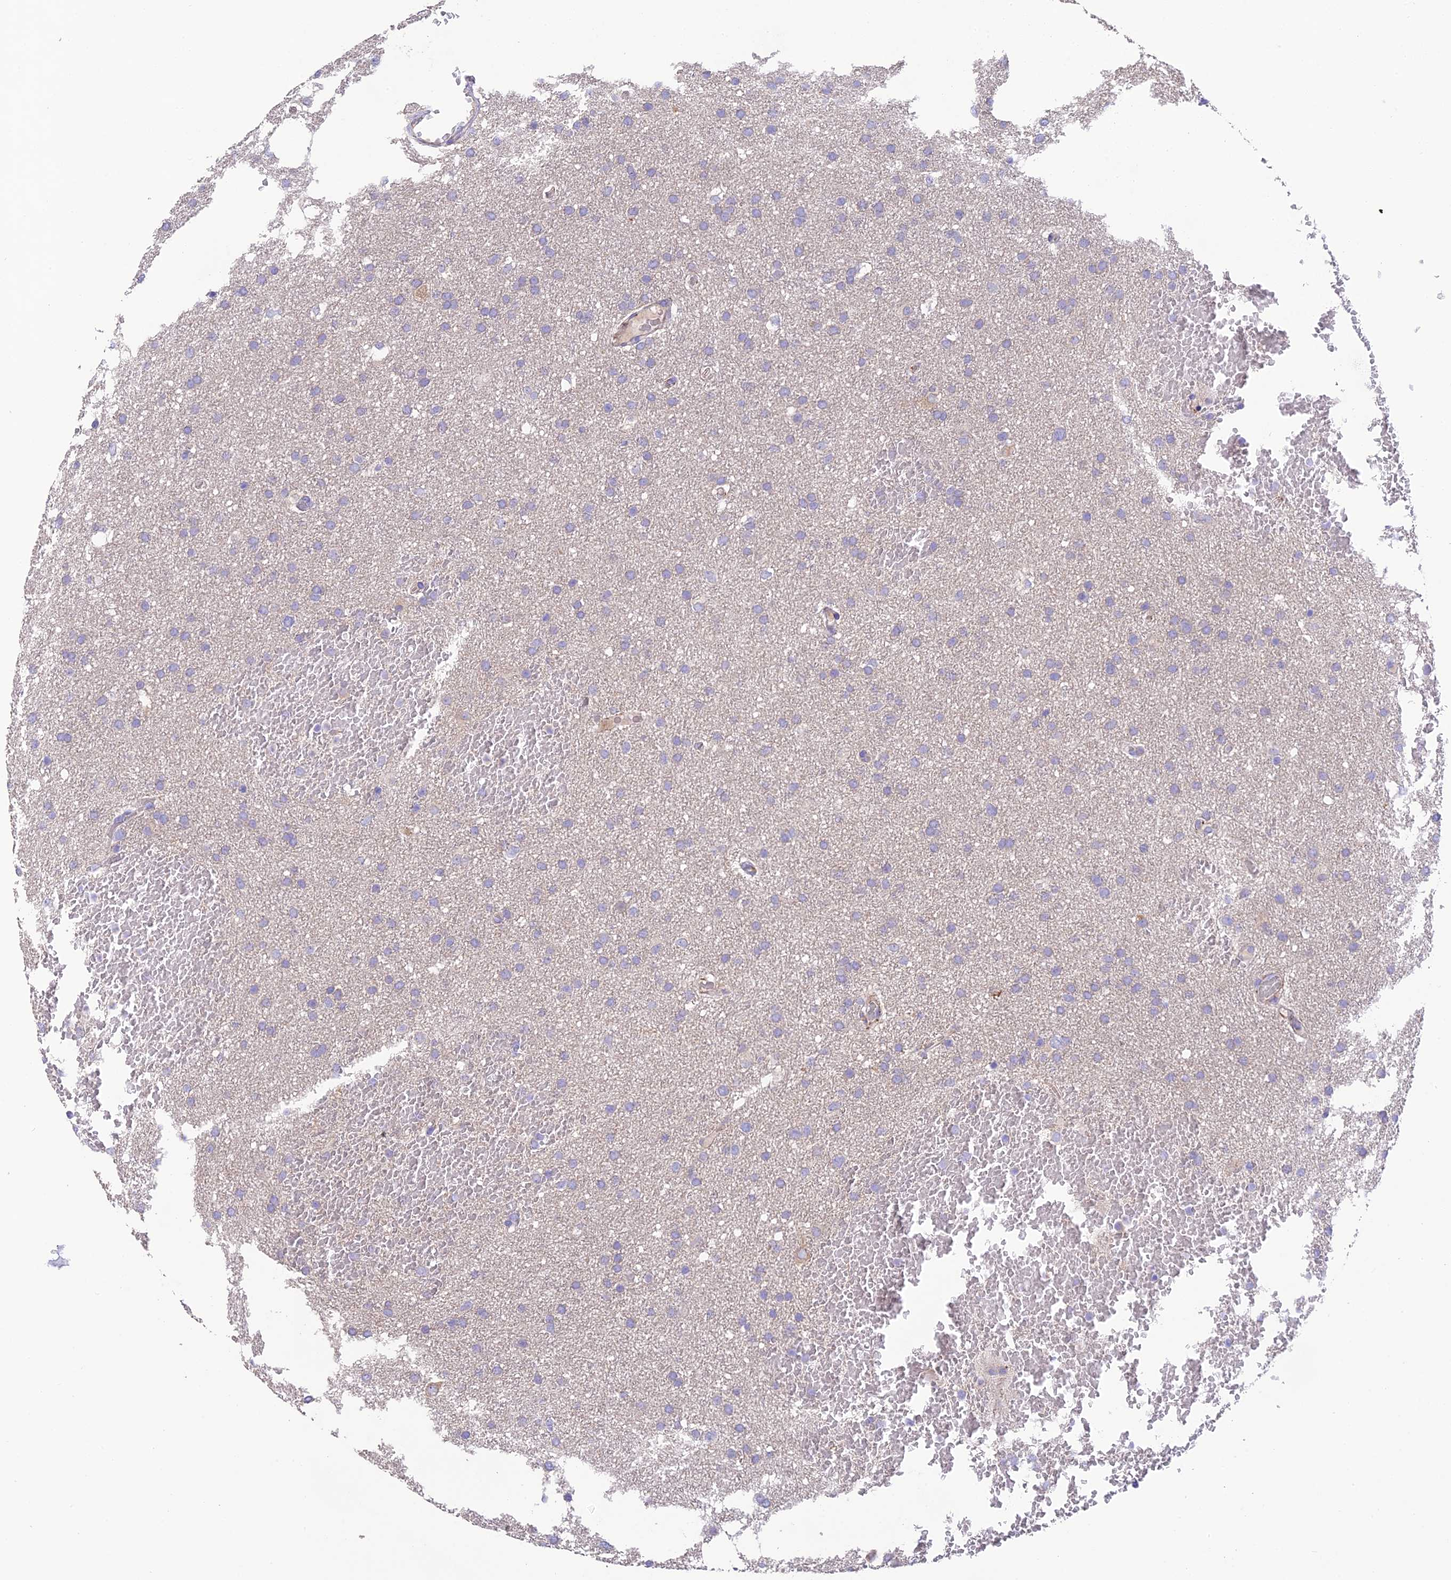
{"staining": {"intensity": "moderate", "quantity": "<25%", "location": "cytoplasmic/membranous"}, "tissue": "glioma", "cell_type": "Tumor cells", "image_type": "cancer", "snomed": [{"axis": "morphology", "description": "Glioma, malignant, High grade"}, {"axis": "topography", "description": "Cerebral cortex"}], "caption": "Human glioma stained for a protein (brown) shows moderate cytoplasmic/membranous positive staining in approximately <25% of tumor cells.", "gene": "HSD17B2", "patient": {"sex": "female", "age": 36}}